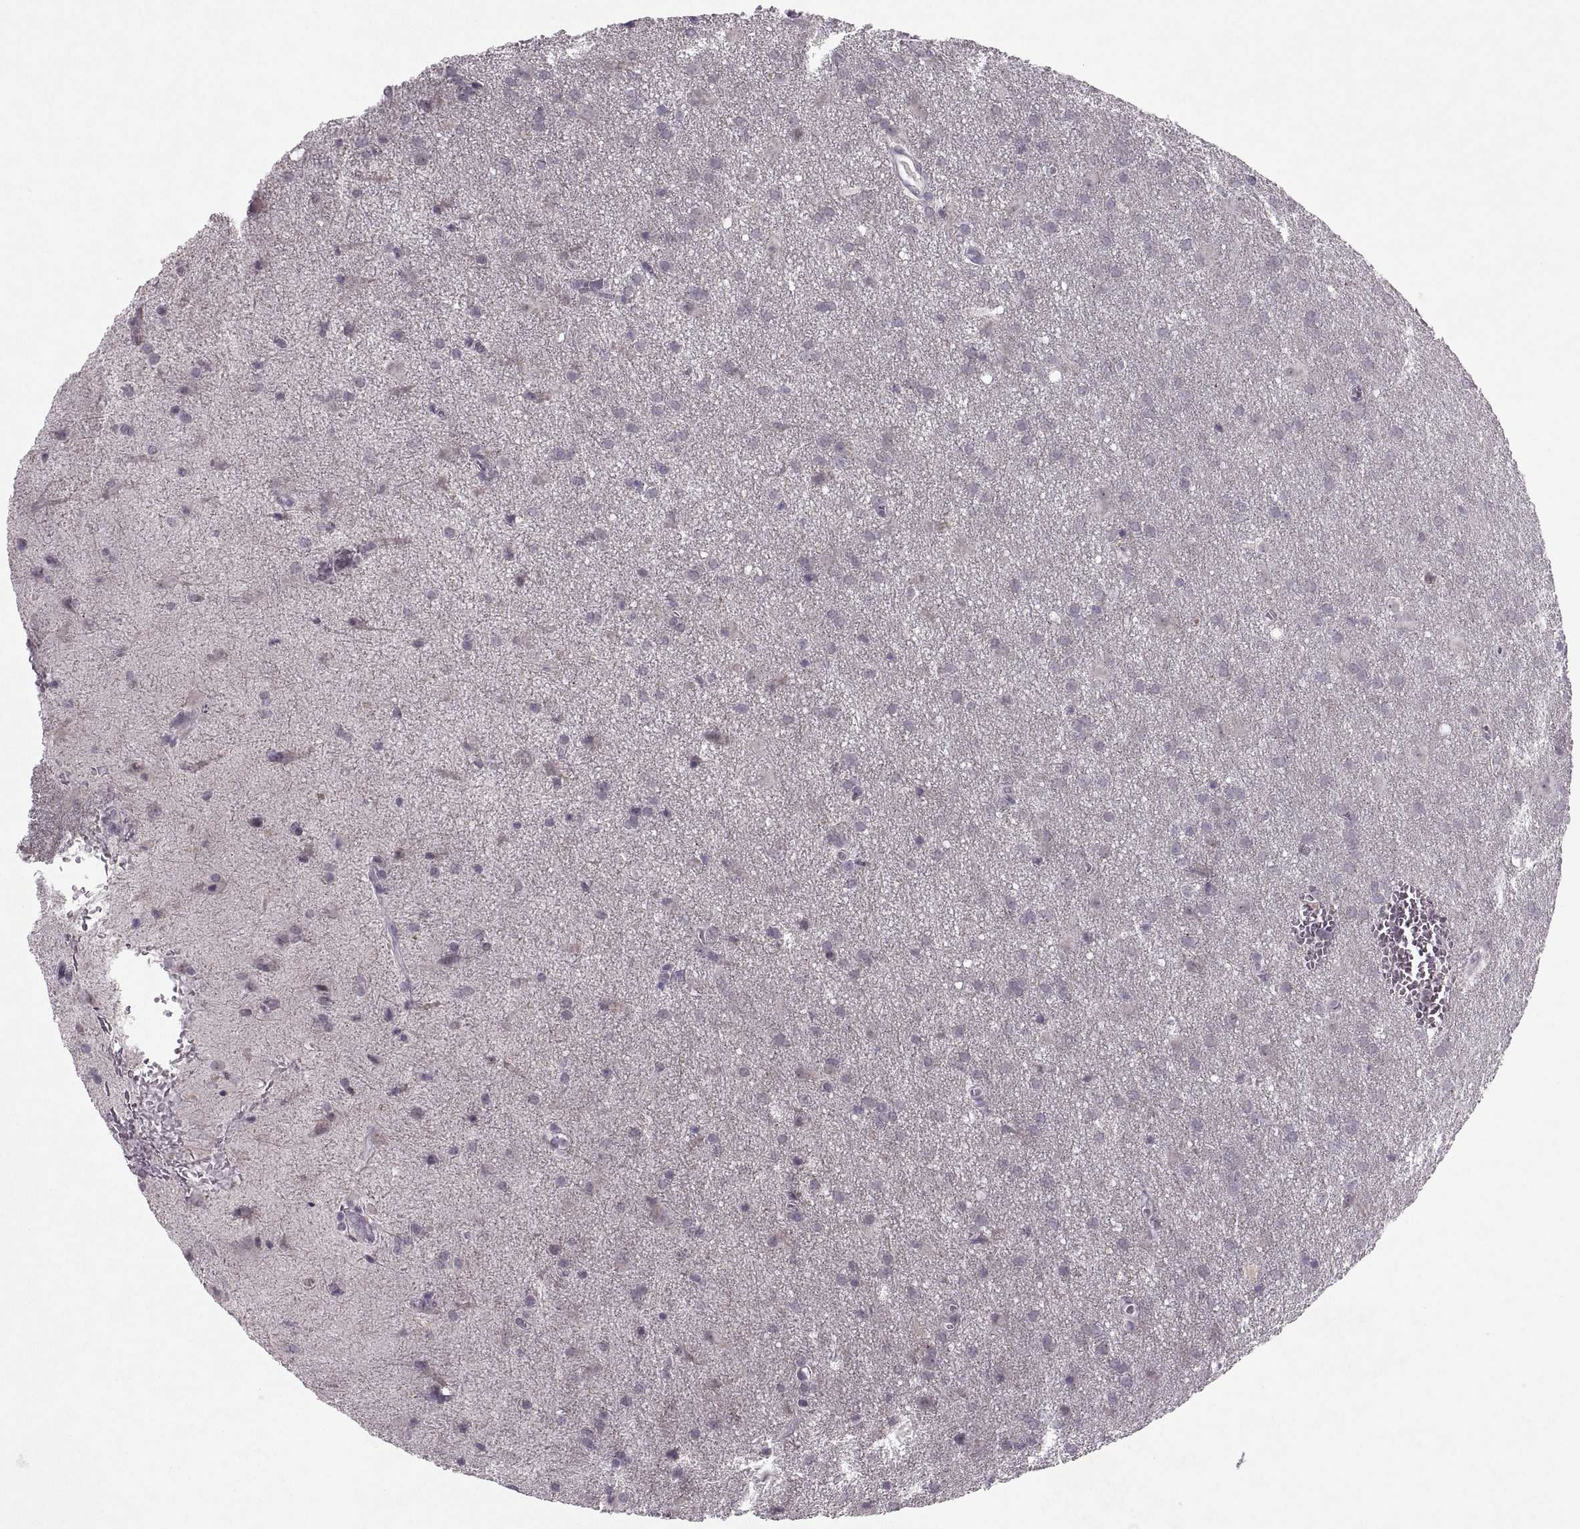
{"staining": {"intensity": "negative", "quantity": "none", "location": "none"}, "tissue": "glioma", "cell_type": "Tumor cells", "image_type": "cancer", "snomed": [{"axis": "morphology", "description": "Glioma, malignant, Low grade"}, {"axis": "topography", "description": "Brain"}], "caption": "Immunohistochemistry (IHC) micrograph of neoplastic tissue: glioma stained with DAB reveals no significant protein positivity in tumor cells.", "gene": "MGAT4D", "patient": {"sex": "male", "age": 58}}